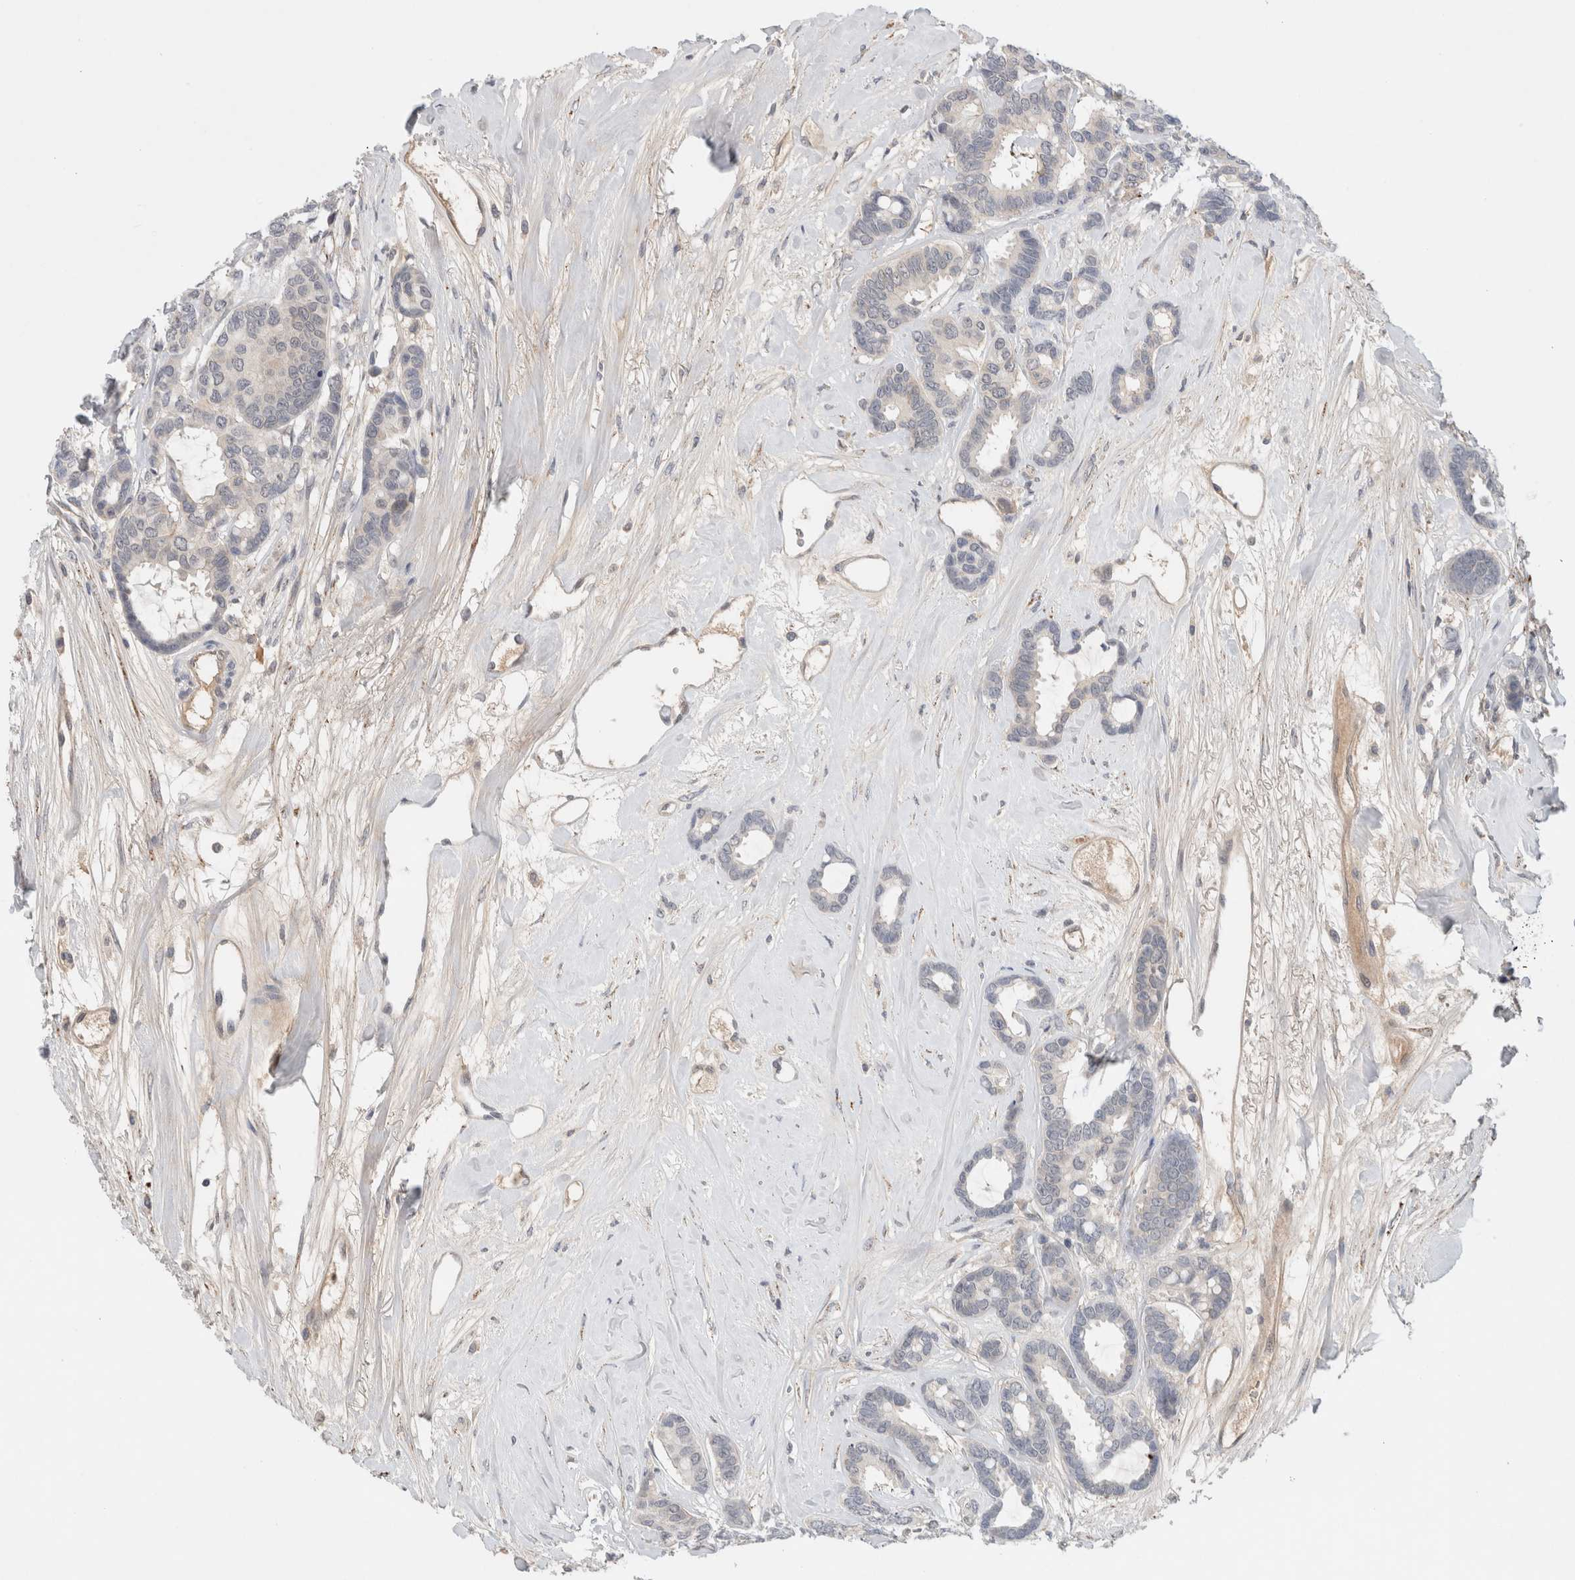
{"staining": {"intensity": "negative", "quantity": "none", "location": "none"}, "tissue": "breast cancer", "cell_type": "Tumor cells", "image_type": "cancer", "snomed": [{"axis": "morphology", "description": "Duct carcinoma"}, {"axis": "topography", "description": "Breast"}], "caption": "Human breast cancer stained for a protein using immunohistochemistry (IHC) exhibits no positivity in tumor cells.", "gene": "HCN3", "patient": {"sex": "female", "age": 87}}